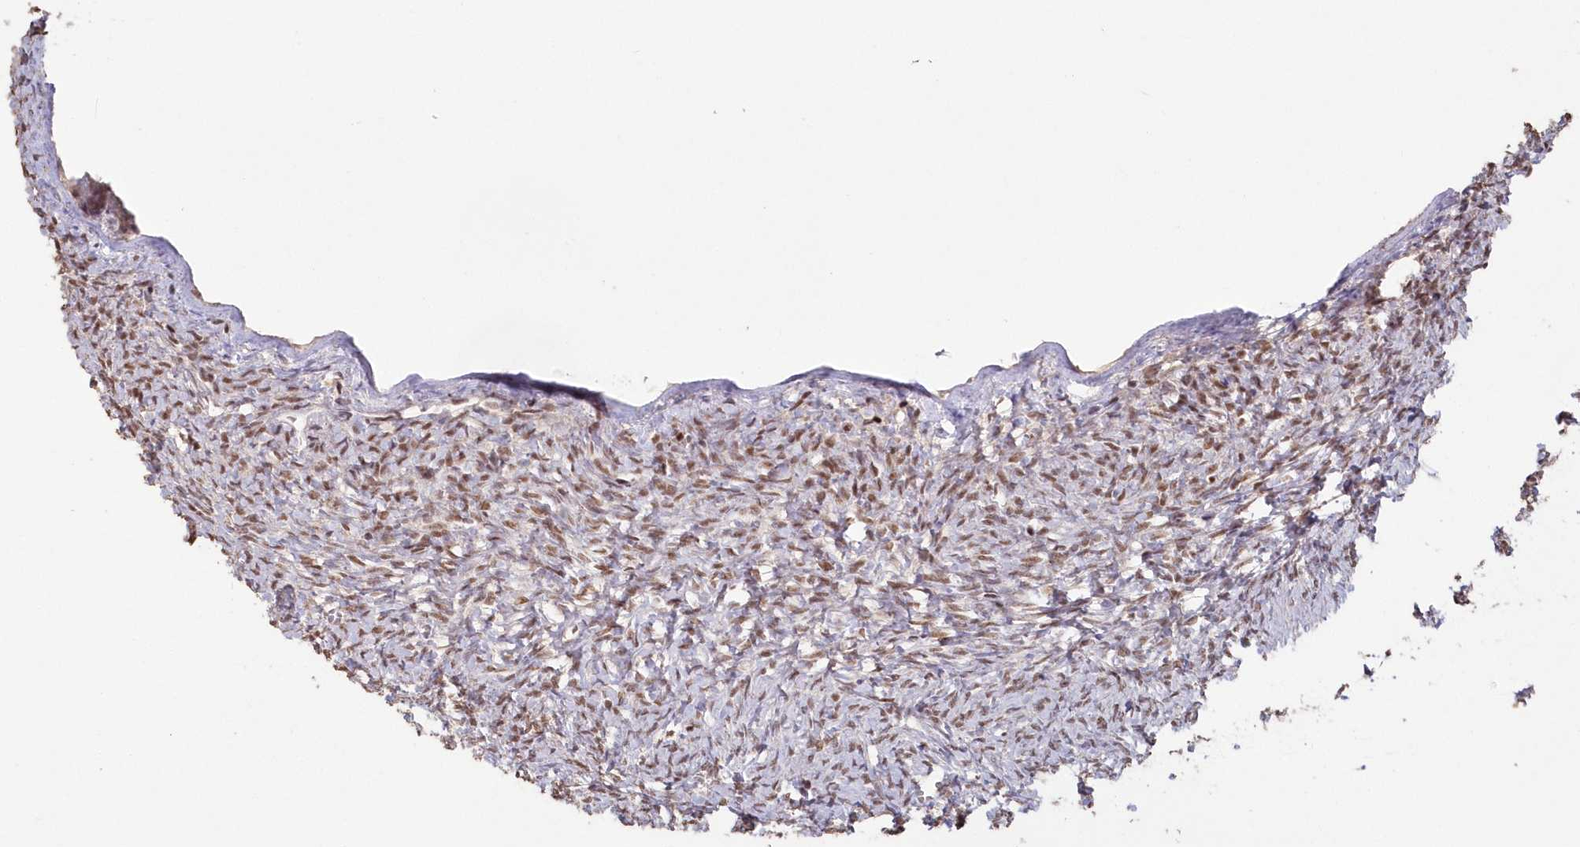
{"staining": {"intensity": "moderate", "quantity": ">75%", "location": "nuclear"}, "tissue": "ovary", "cell_type": "Ovarian stroma cells", "image_type": "normal", "snomed": [{"axis": "morphology", "description": "Normal tissue, NOS"}, {"axis": "topography", "description": "Ovary"}], "caption": "Benign ovary reveals moderate nuclear staining in approximately >75% of ovarian stroma cells, visualized by immunohistochemistry. (DAB (3,3'-diaminobenzidine) IHC, brown staining for protein, blue staining for nuclei).", "gene": "PDS5A", "patient": {"sex": "female", "age": 27}}